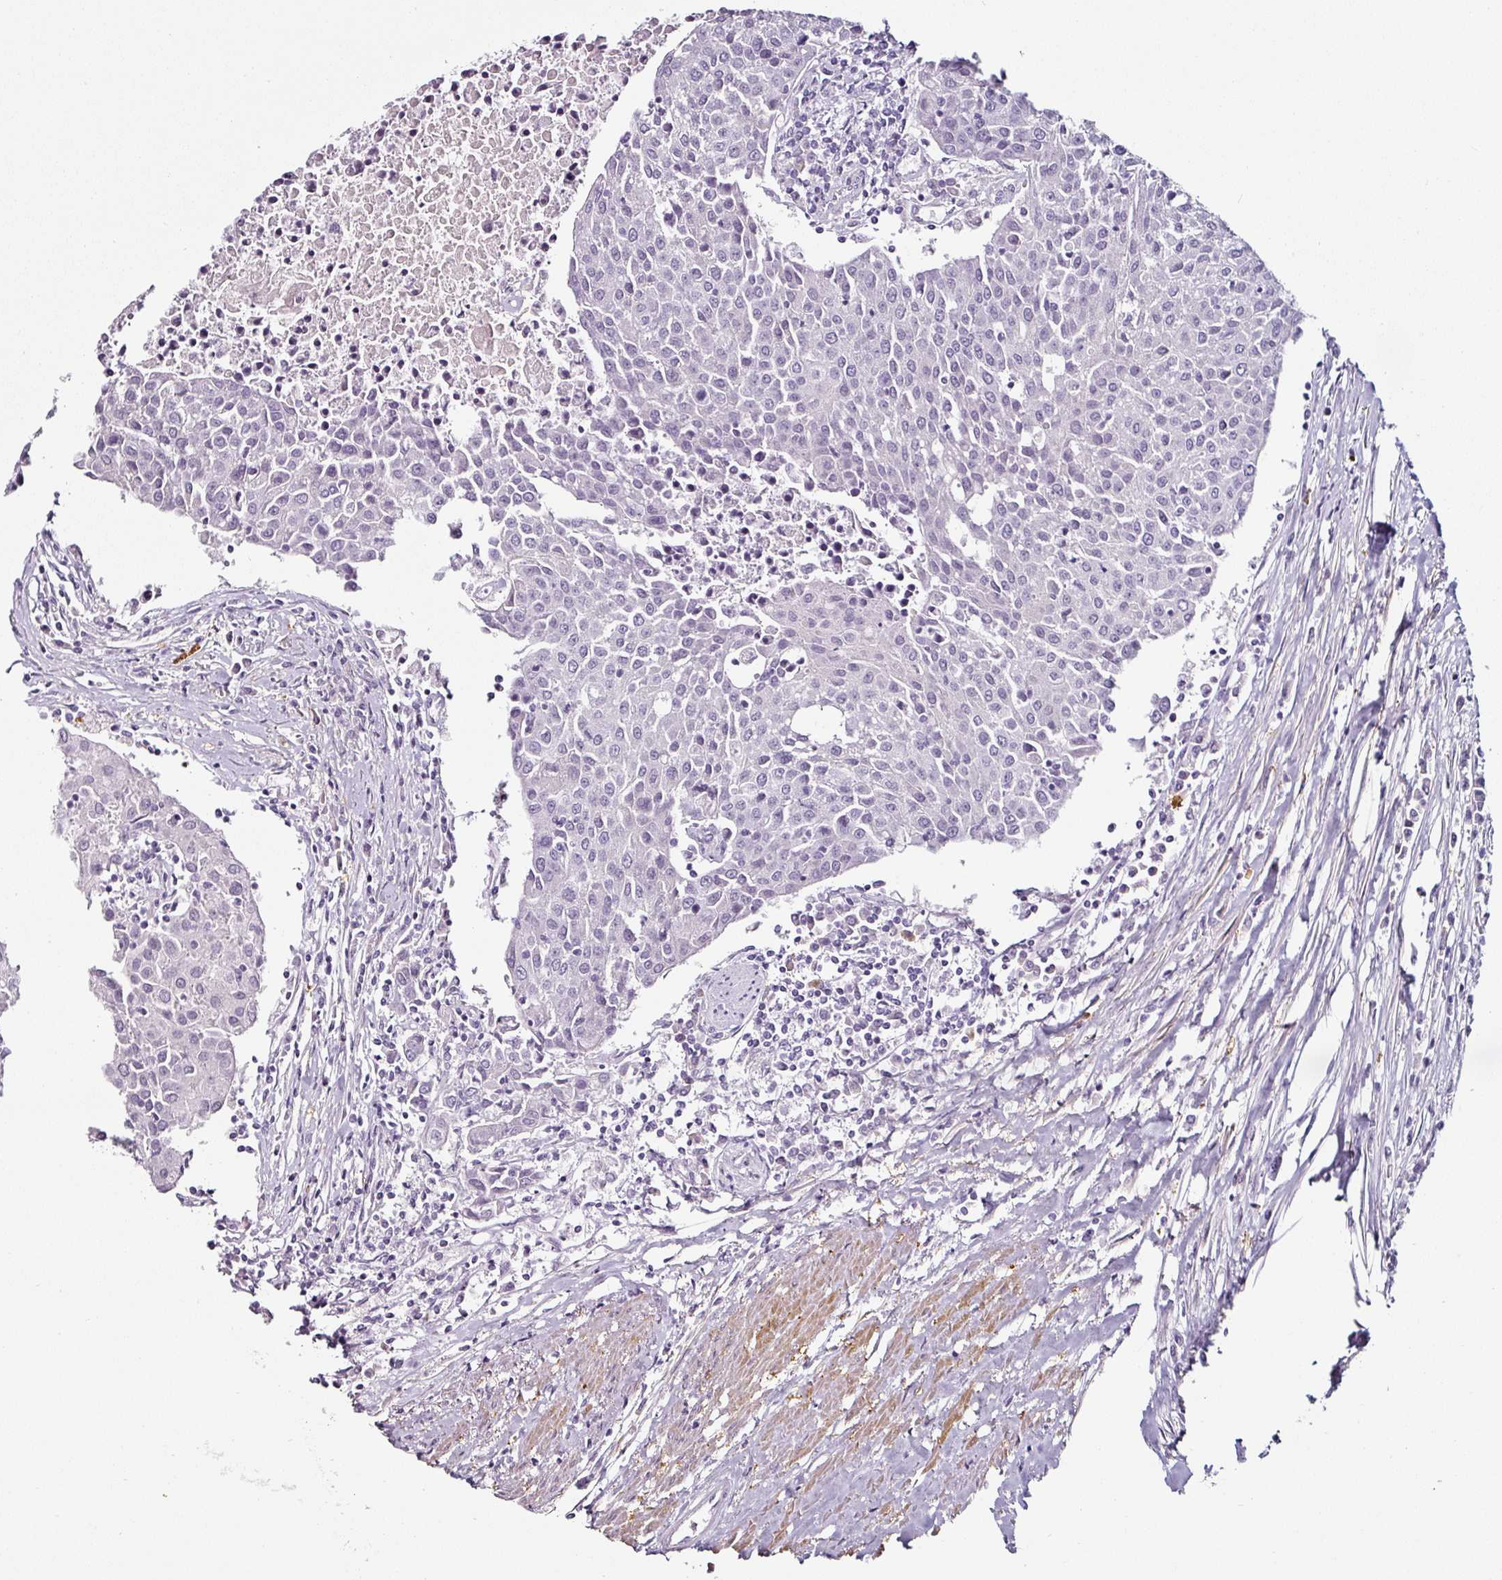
{"staining": {"intensity": "negative", "quantity": "none", "location": "none"}, "tissue": "urothelial cancer", "cell_type": "Tumor cells", "image_type": "cancer", "snomed": [{"axis": "morphology", "description": "Urothelial carcinoma, High grade"}, {"axis": "topography", "description": "Urinary bladder"}], "caption": "A histopathology image of urothelial cancer stained for a protein shows no brown staining in tumor cells.", "gene": "CAP2", "patient": {"sex": "female", "age": 85}}